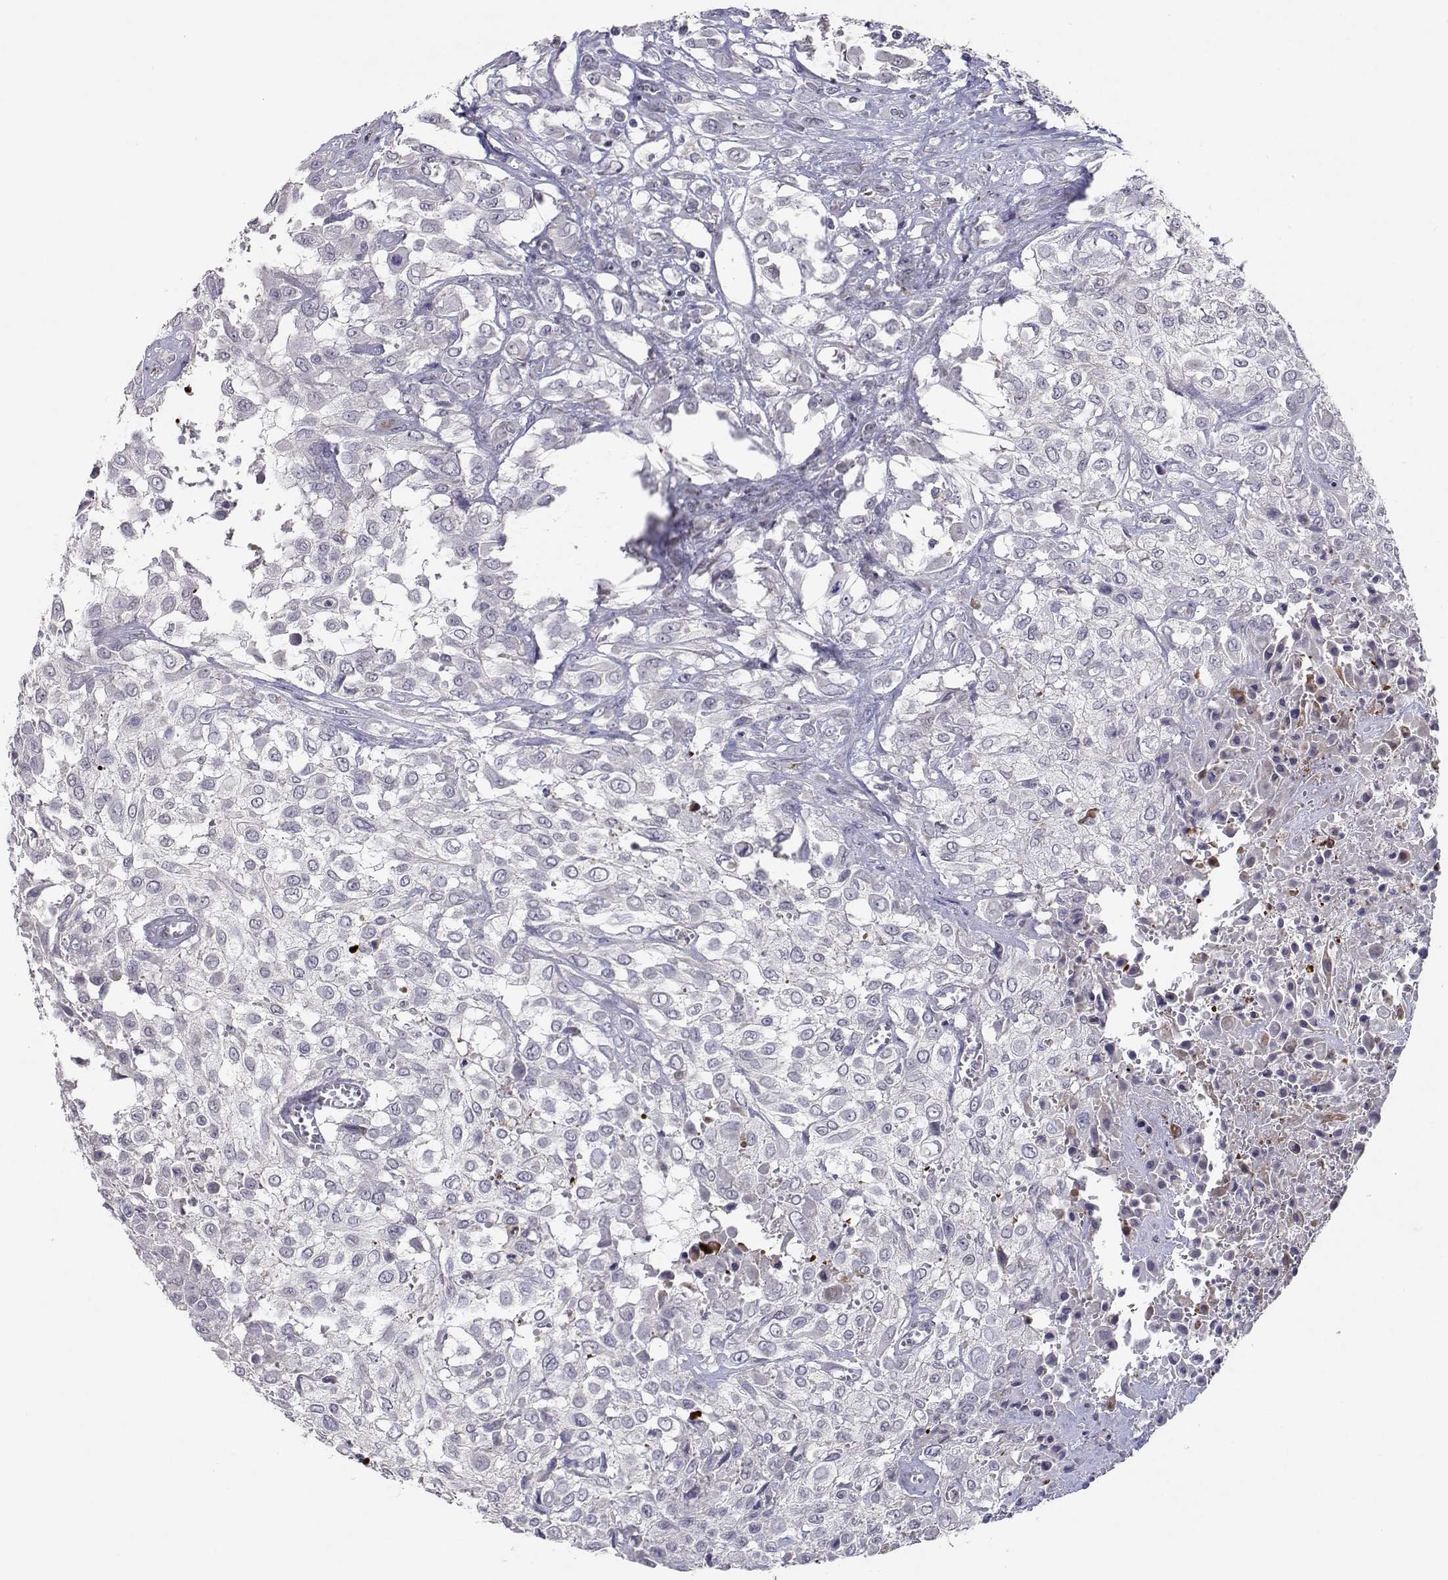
{"staining": {"intensity": "negative", "quantity": "none", "location": "none"}, "tissue": "urothelial cancer", "cell_type": "Tumor cells", "image_type": "cancer", "snomed": [{"axis": "morphology", "description": "Urothelial carcinoma, High grade"}, {"axis": "topography", "description": "Urinary bladder"}], "caption": "Protein analysis of urothelial cancer shows no significant positivity in tumor cells.", "gene": "RBPJL", "patient": {"sex": "male", "age": 57}}